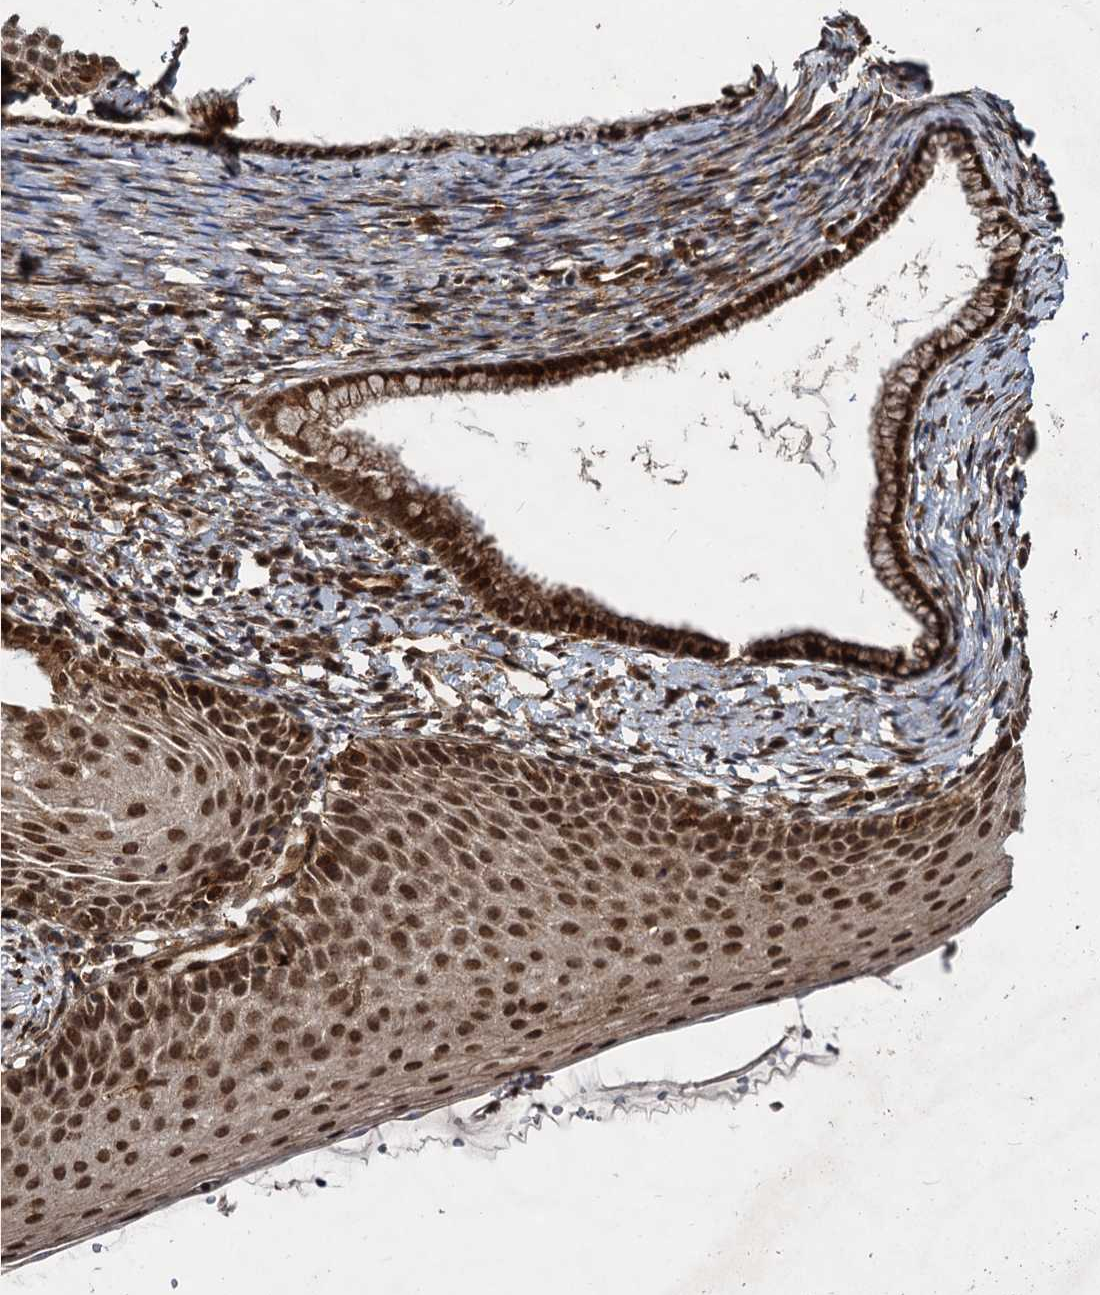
{"staining": {"intensity": "strong", "quantity": ">75%", "location": "cytoplasmic/membranous,nuclear"}, "tissue": "cervix", "cell_type": "Glandular cells", "image_type": "normal", "snomed": [{"axis": "morphology", "description": "Normal tissue, NOS"}, {"axis": "topography", "description": "Cervix"}], "caption": "Approximately >75% of glandular cells in benign cervix show strong cytoplasmic/membranous,nuclear protein expression as visualized by brown immunohistochemical staining.", "gene": "TRIM23", "patient": {"sex": "female", "age": 36}}